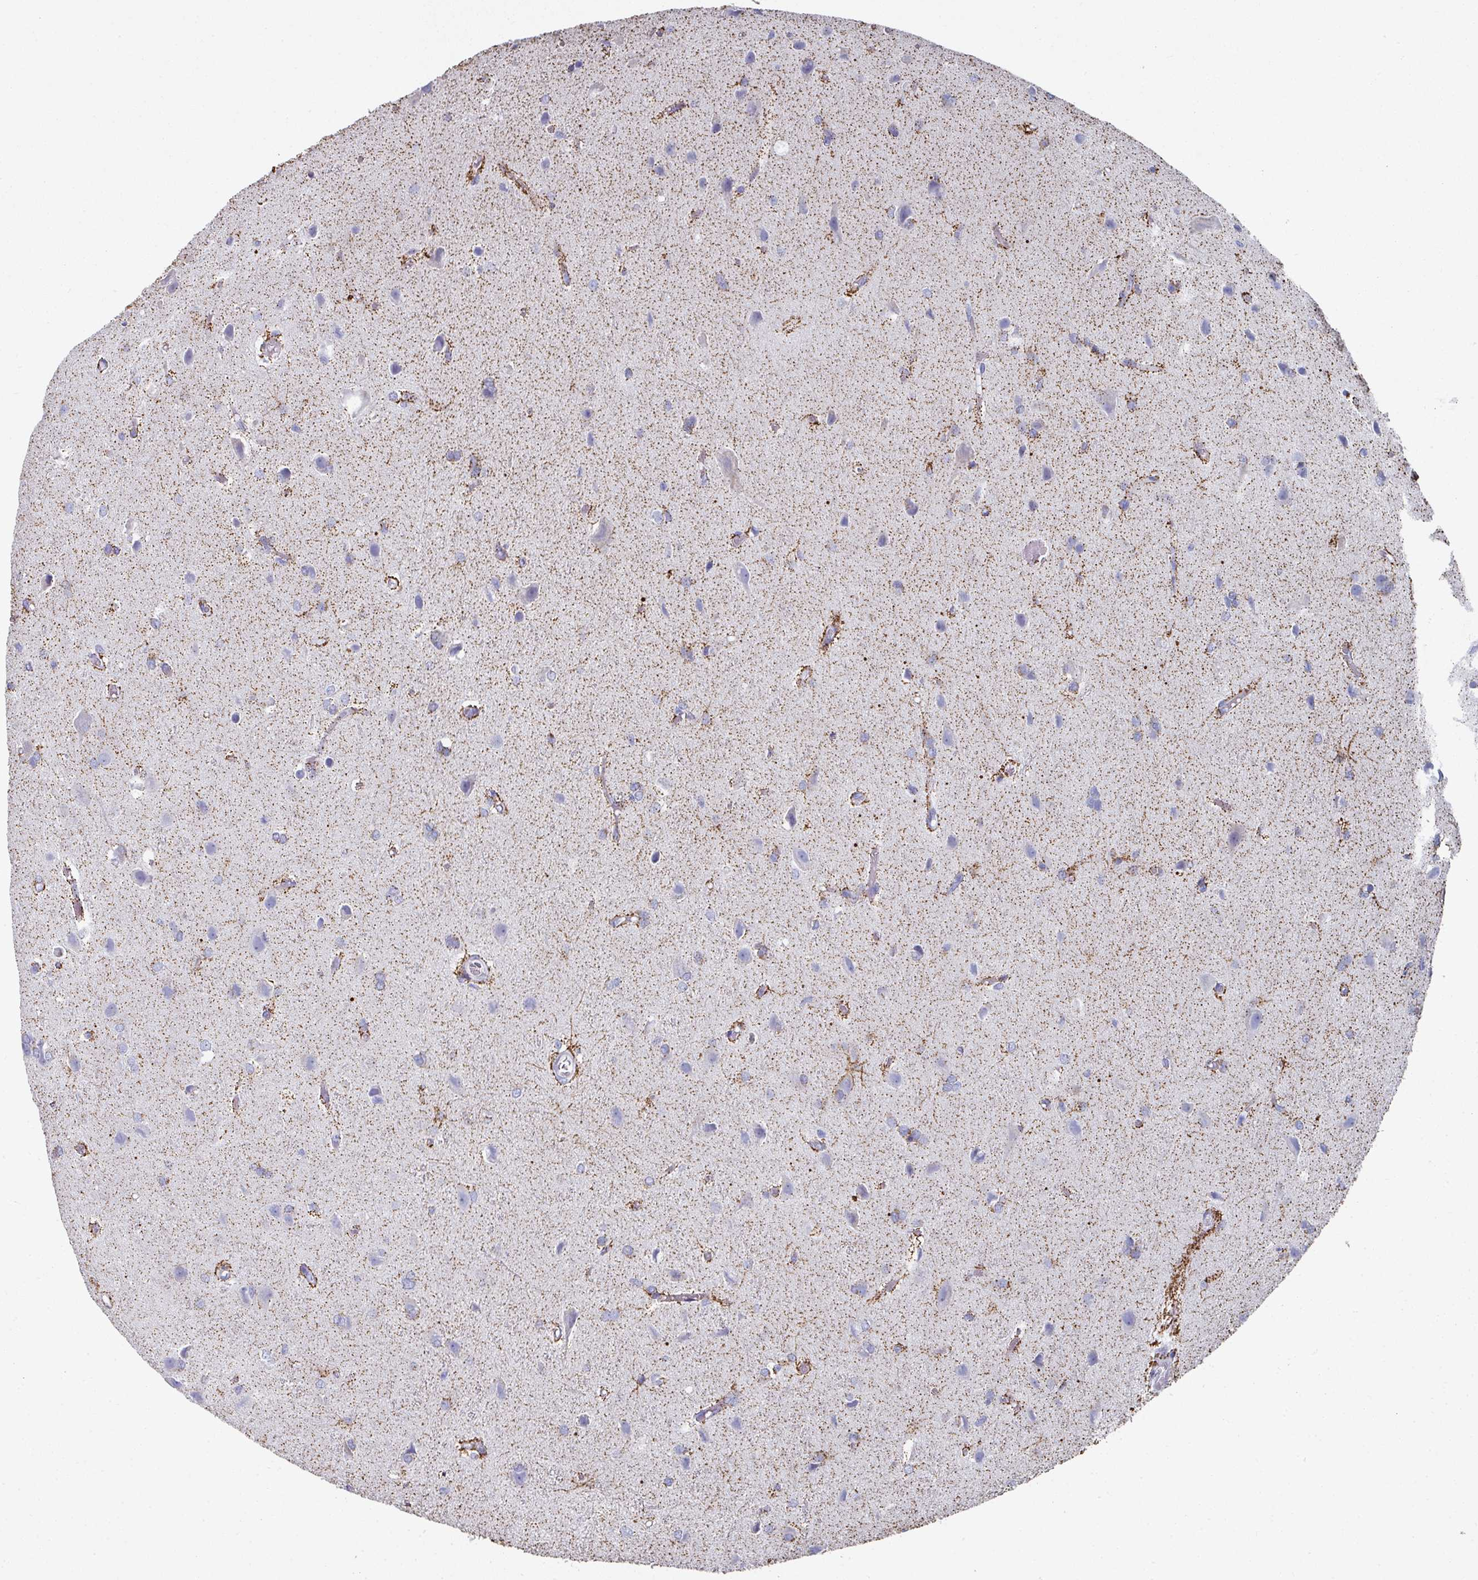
{"staining": {"intensity": "negative", "quantity": "none", "location": "none"}, "tissue": "glioma", "cell_type": "Tumor cells", "image_type": "cancer", "snomed": [{"axis": "morphology", "description": "Glioma, malignant, High grade"}, {"axis": "topography", "description": "Brain"}], "caption": "A high-resolution photomicrograph shows IHC staining of glioma, which displays no significant expression in tumor cells.", "gene": "SETBP1", "patient": {"sex": "female", "age": 50}}